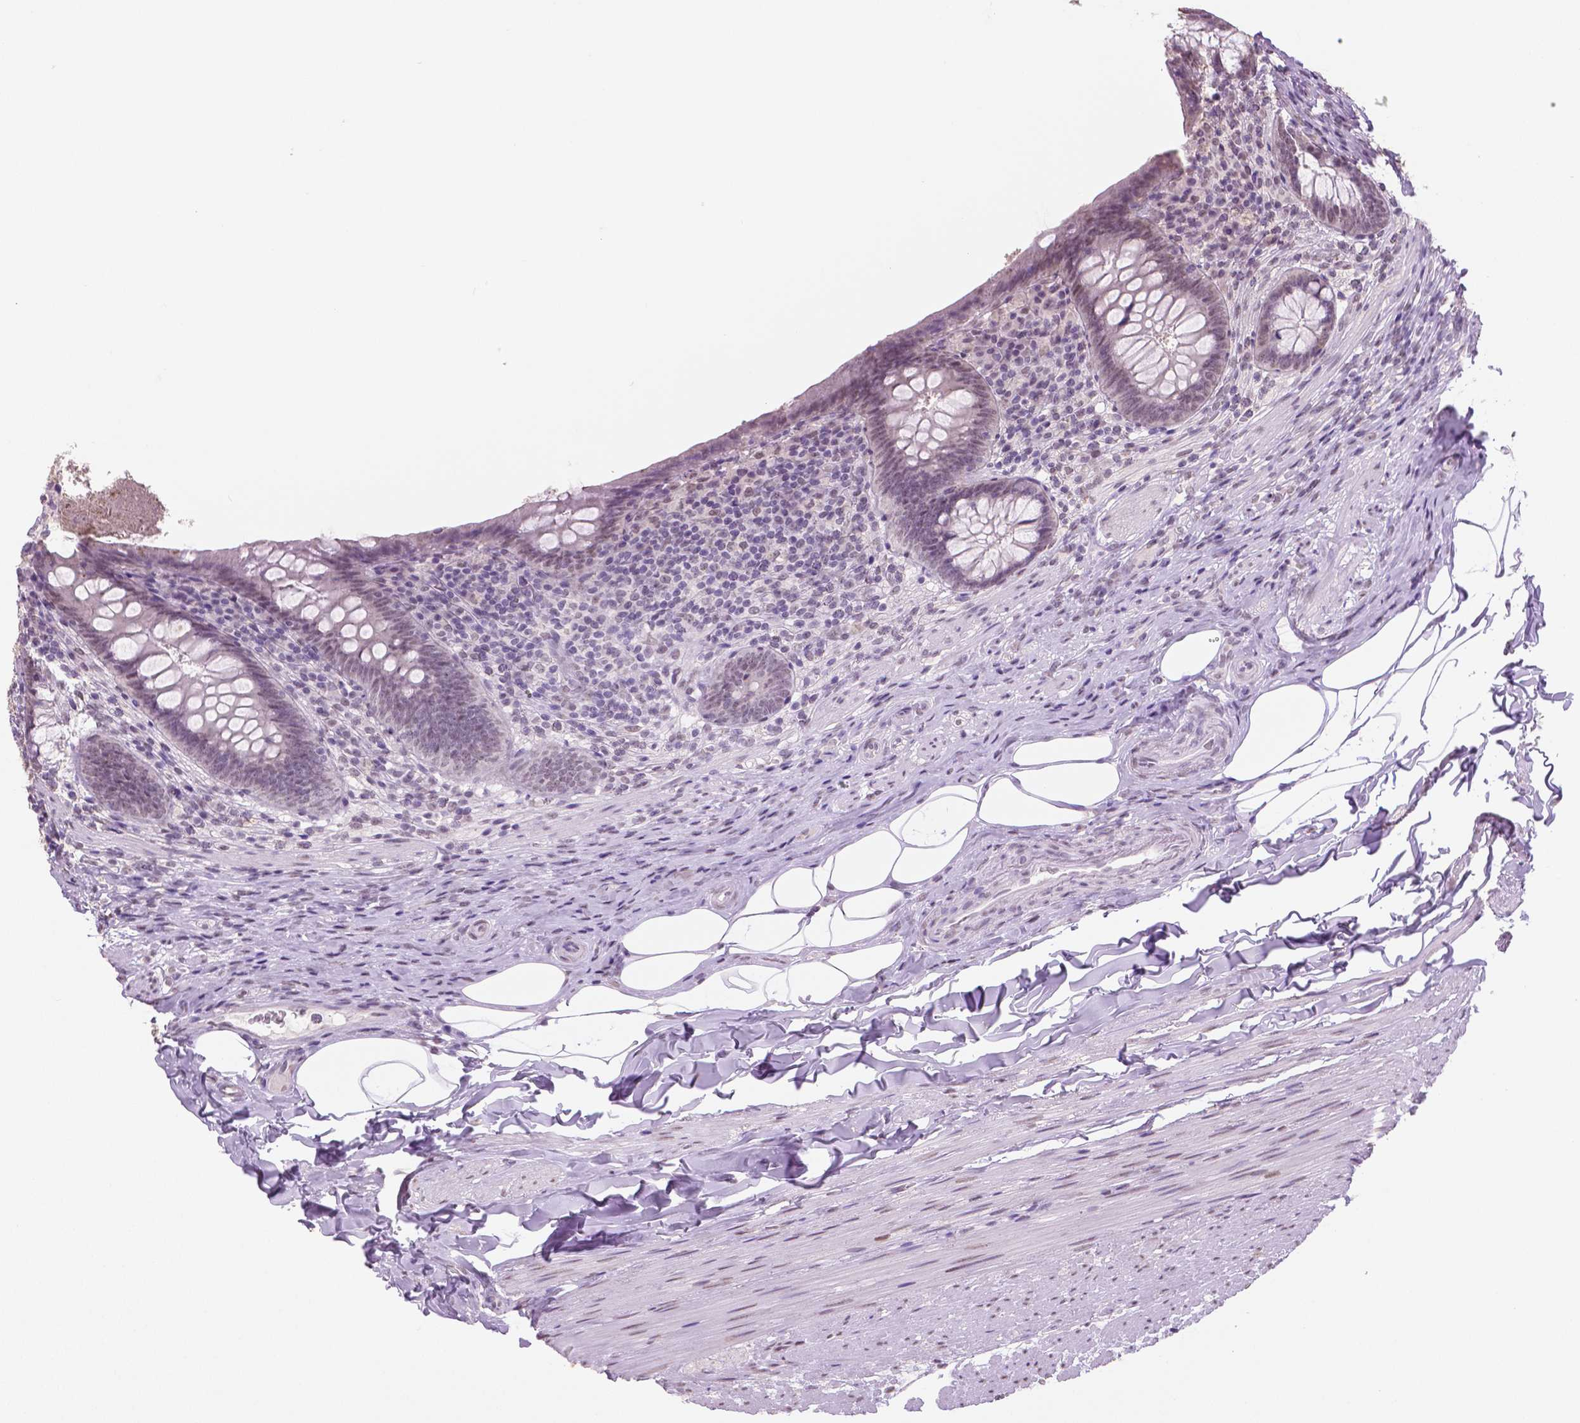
{"staining": {"intensity": "negative", "quantity": "none", "location": "none"}, "tissue": "appendix", "cell_type": "Glandular cells", "image_type": "normal", "snomed": [{"axis": "morphology", "description": "Normal tissue, NOS"}, {"axis": "topography", "description": "Appendix"}], "caption": "IHC image of unremarkable appendix stained for a protein (brown), which displays no positivity in glandular cells.", "gene": "IGF2BP1", "patient": {"sex": "male", "age": 47}}